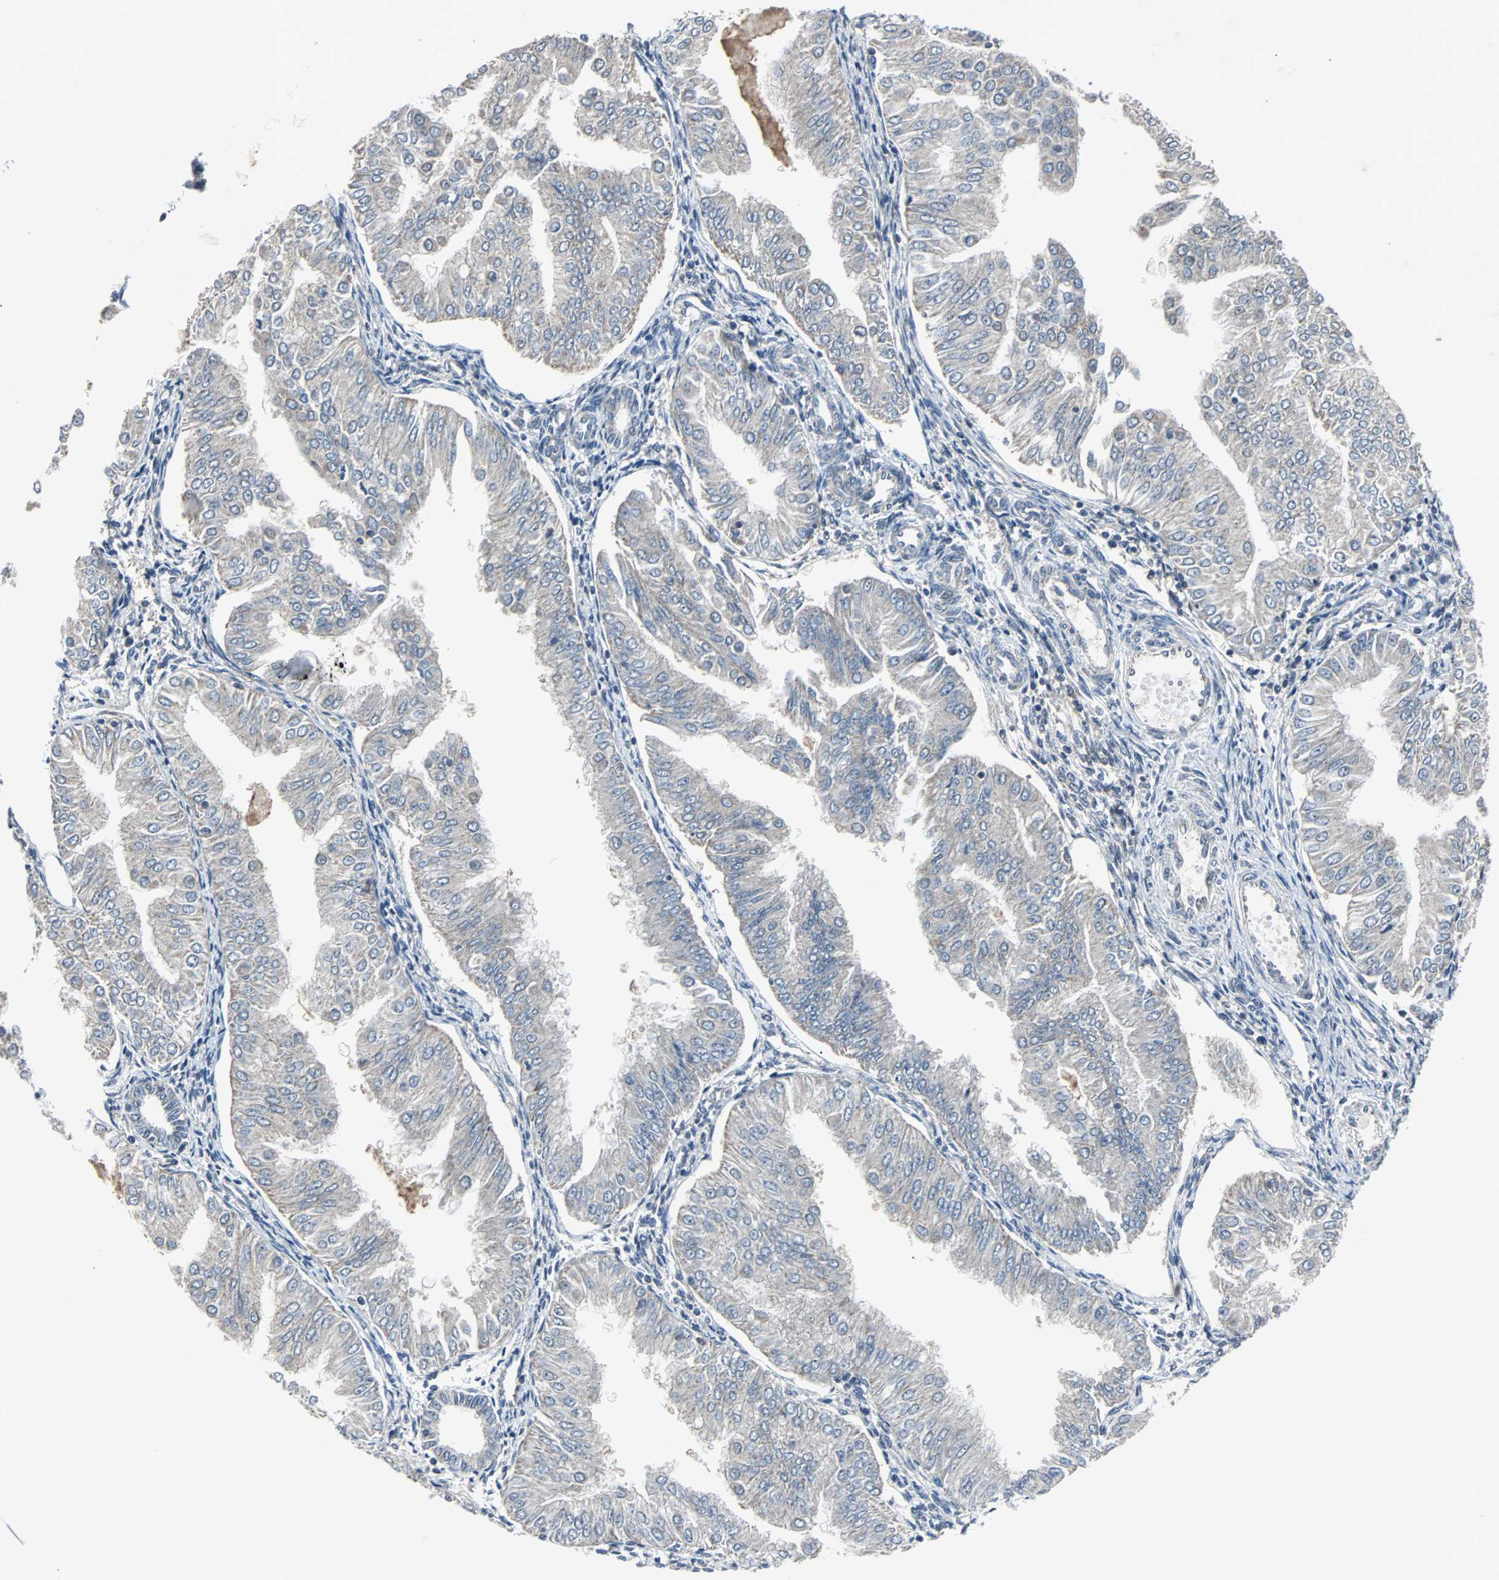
{"staining": {"intensity": "negative", "quantity": "none", "location": "none"}, "tissue": "endometrial cancer", "cell_type": "Tumor cells", "image_type": "cancer", "snomed": [{"axis": "morphology", "description": "Adenocarcinoma, NOS"}, {"axis": "topography", "description": "Endometrium"}], "caption": "Immunohistochemistry histopathology image of endometrial cancer stained for a protein (brown), which exhibits no staining in tumor cells.", "gene": "ZHX2", "patient": {"sex": "female", "age": 53}}